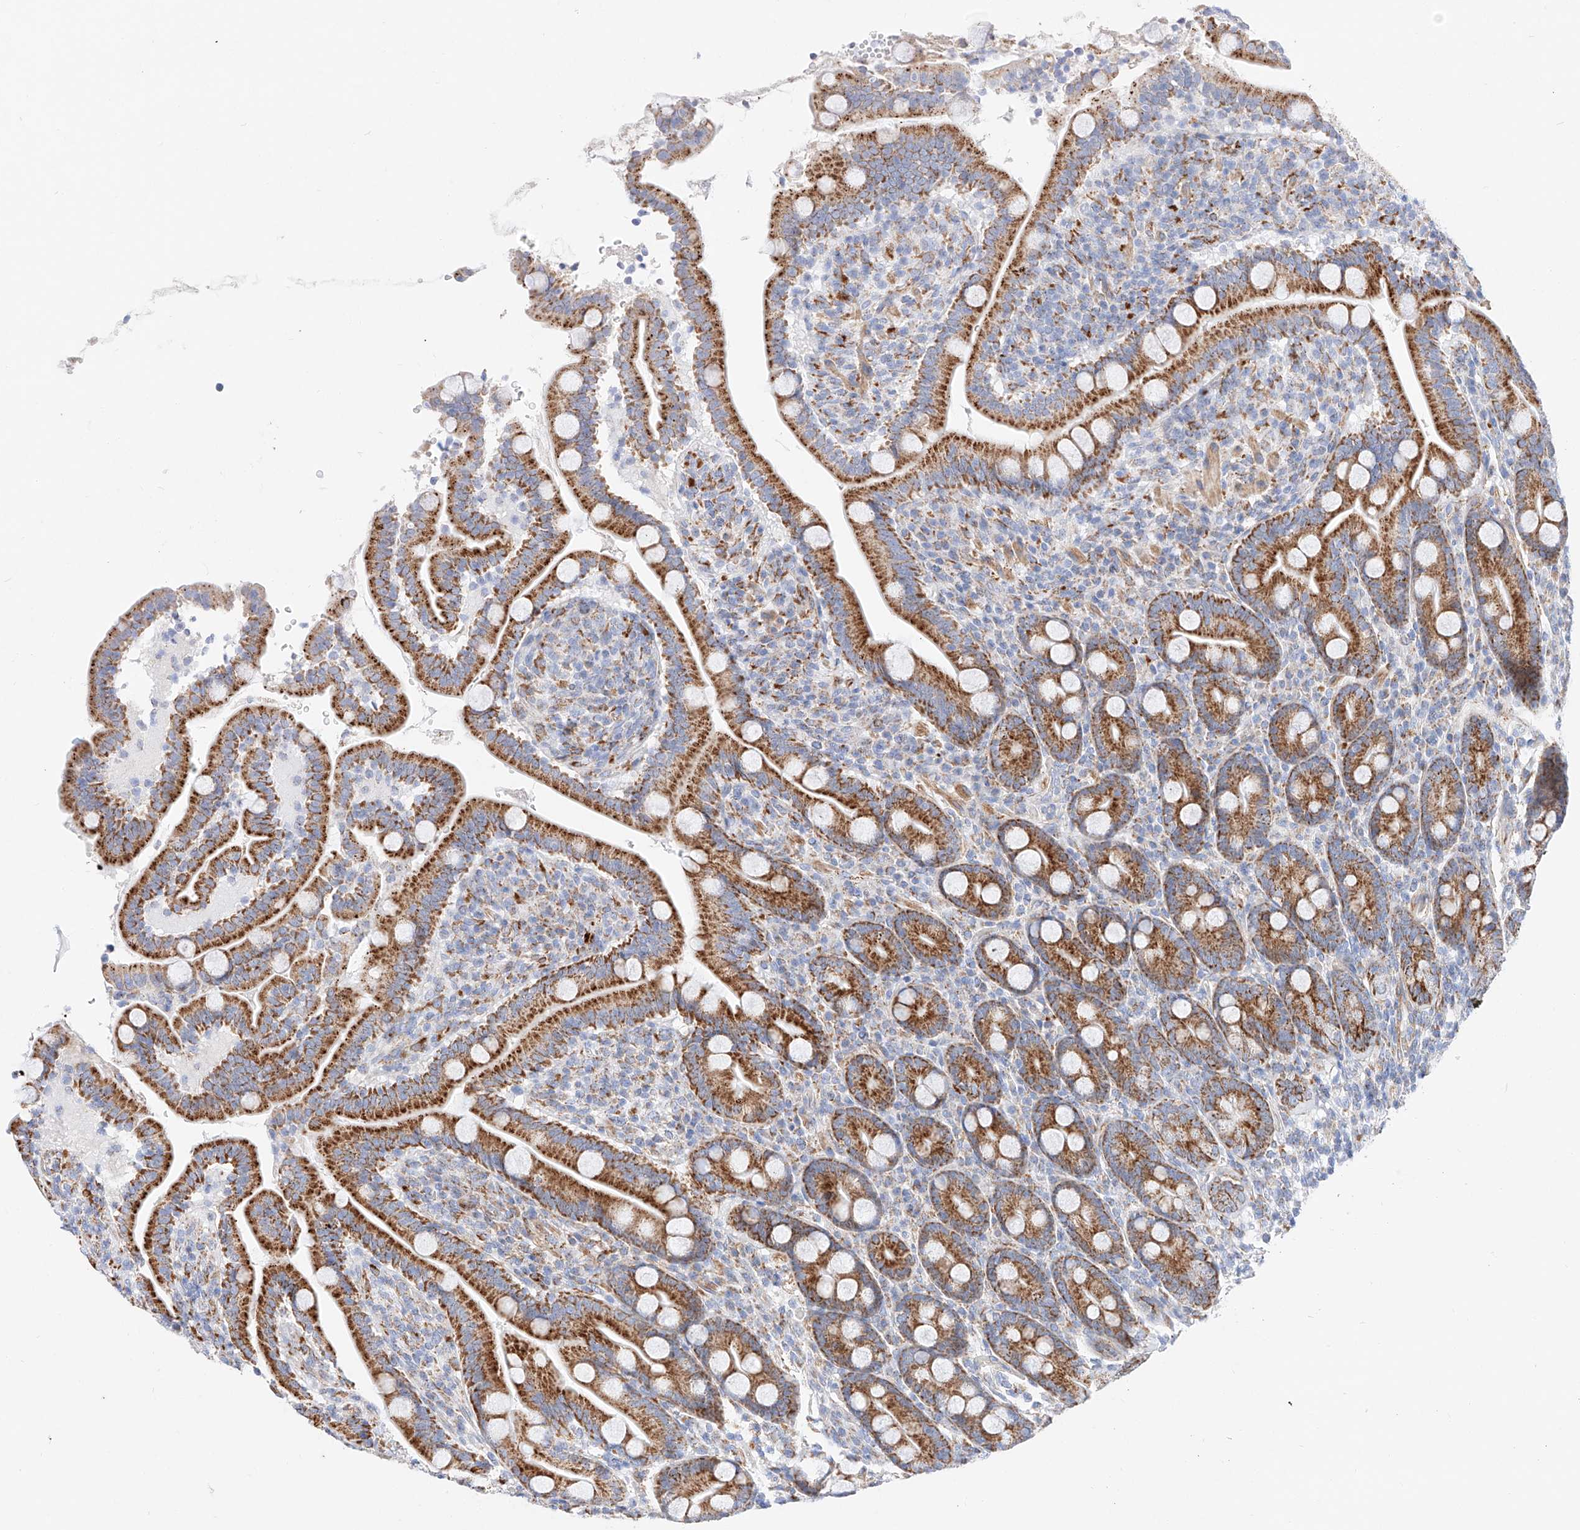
{"staining": {"intensity": "strong", "quantity": ">75%", "location": "cytoplasmic/membranous"}, "tissue": "duodenum", "cell_type": "Glandular cells", "image_type": "normal", "snomed": [{"axis": "morphology", "description": "Normal tissue, NOS"}, {"axis": "topography", "description": "Duodenum"}], "caption": "Immunohistochemistry of unremarkable duodenum exhibits high levels of strong cytoplasmic/membranous positivity in approximately >75% of glandular cells.", "gene": "C6orf62", "patient": {"sex": "male", "age": 35}}